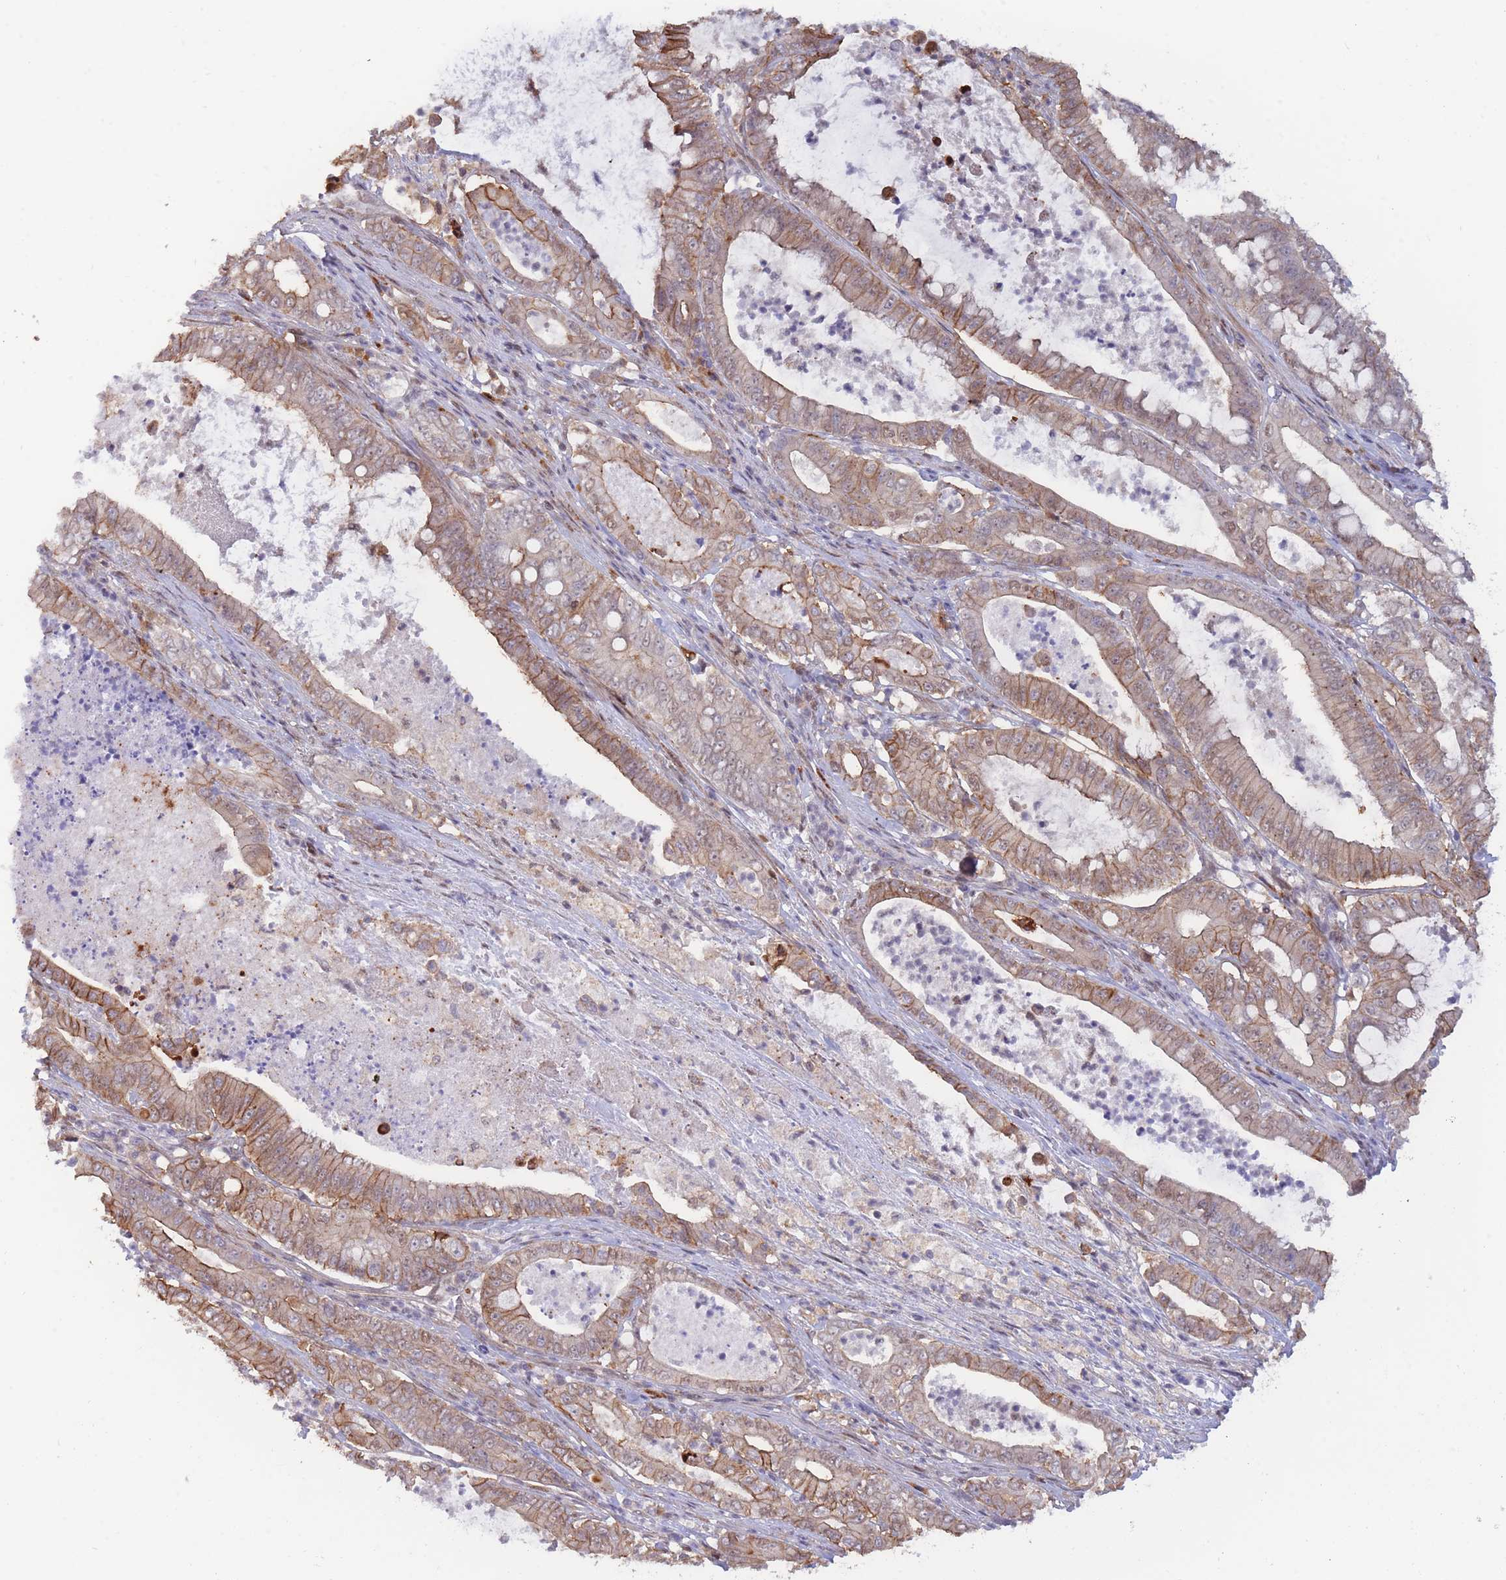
{"staining": {"intensity": "moderate", "quantity": ">75%", "location": "cytoplasmic/membranous,nuclear"}, "tissue": "pancreatic cancer", "cell_type": "Tumor cells", "image_type": "cancer", "snomed": [{"axis": "morphology", "description": "Adenocarcinoma, NOS"}, {"axis": "topography", "description": "Pancreas"}], "caption": "A photomicrograph of human pancreatic cancer stained for a protein reveals moderate cytoplasmic/membranous and nuclear brown staining in tumor cells.", "gene": "BOD1L1", "patient": {"sex": "male", "age": 71}}